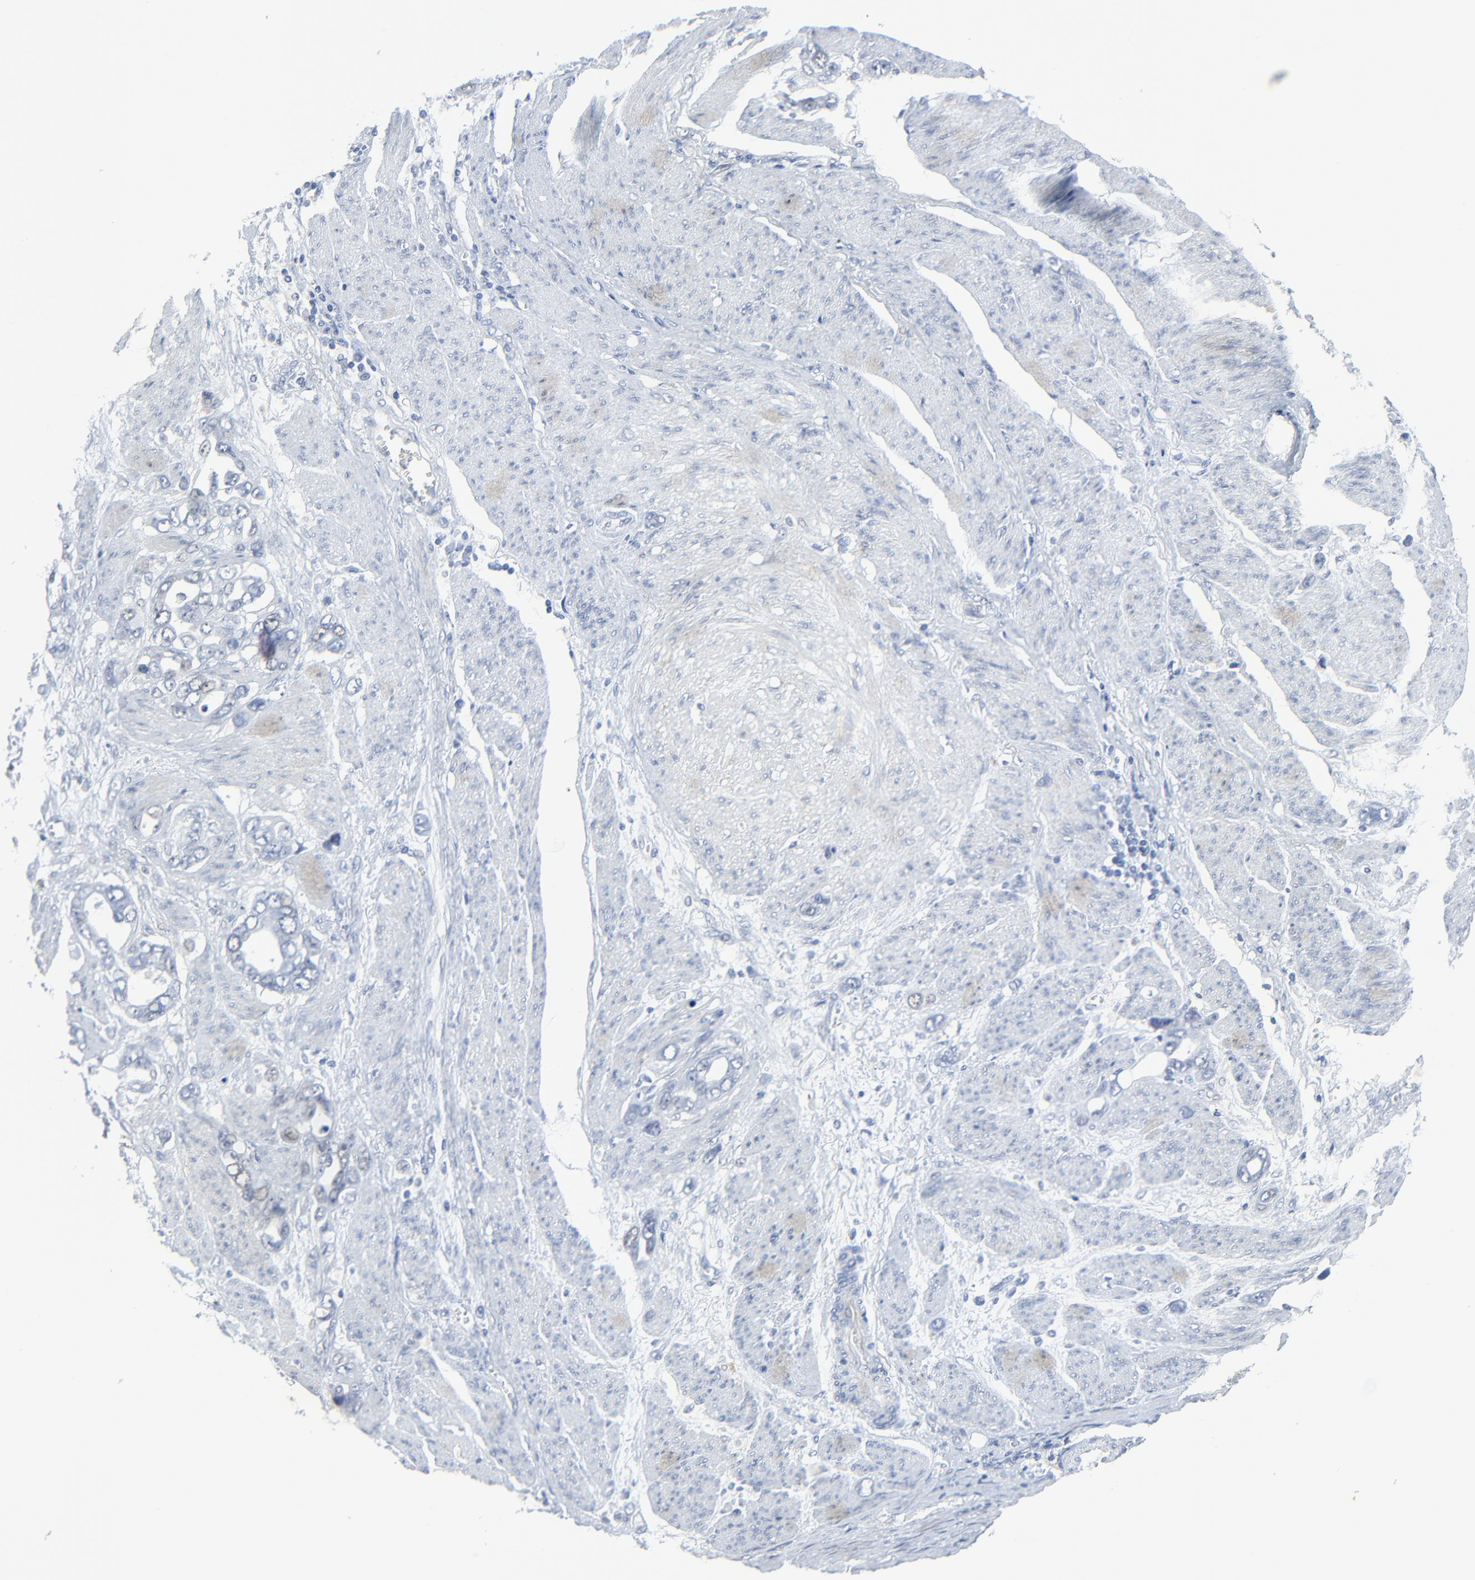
{"staining": {"intensity": "negative", "quantity": "none", "location": "none"}, "tissue": "stomach cancer", "cell_type": "Tumor cells", "image_type": "cancer", "snomed": [{"axis": "morphology", "description": "Adenocarcinoma, NOS"}, {"axis": "topography", "description": "Stomach"}], "caption": "Adenocarcinoma (stomach) stained for a protein using IHC demonstrates no expression tumor cells.", "gene": "BIRC3", "patient": {"sex": "male", "age": 78}}